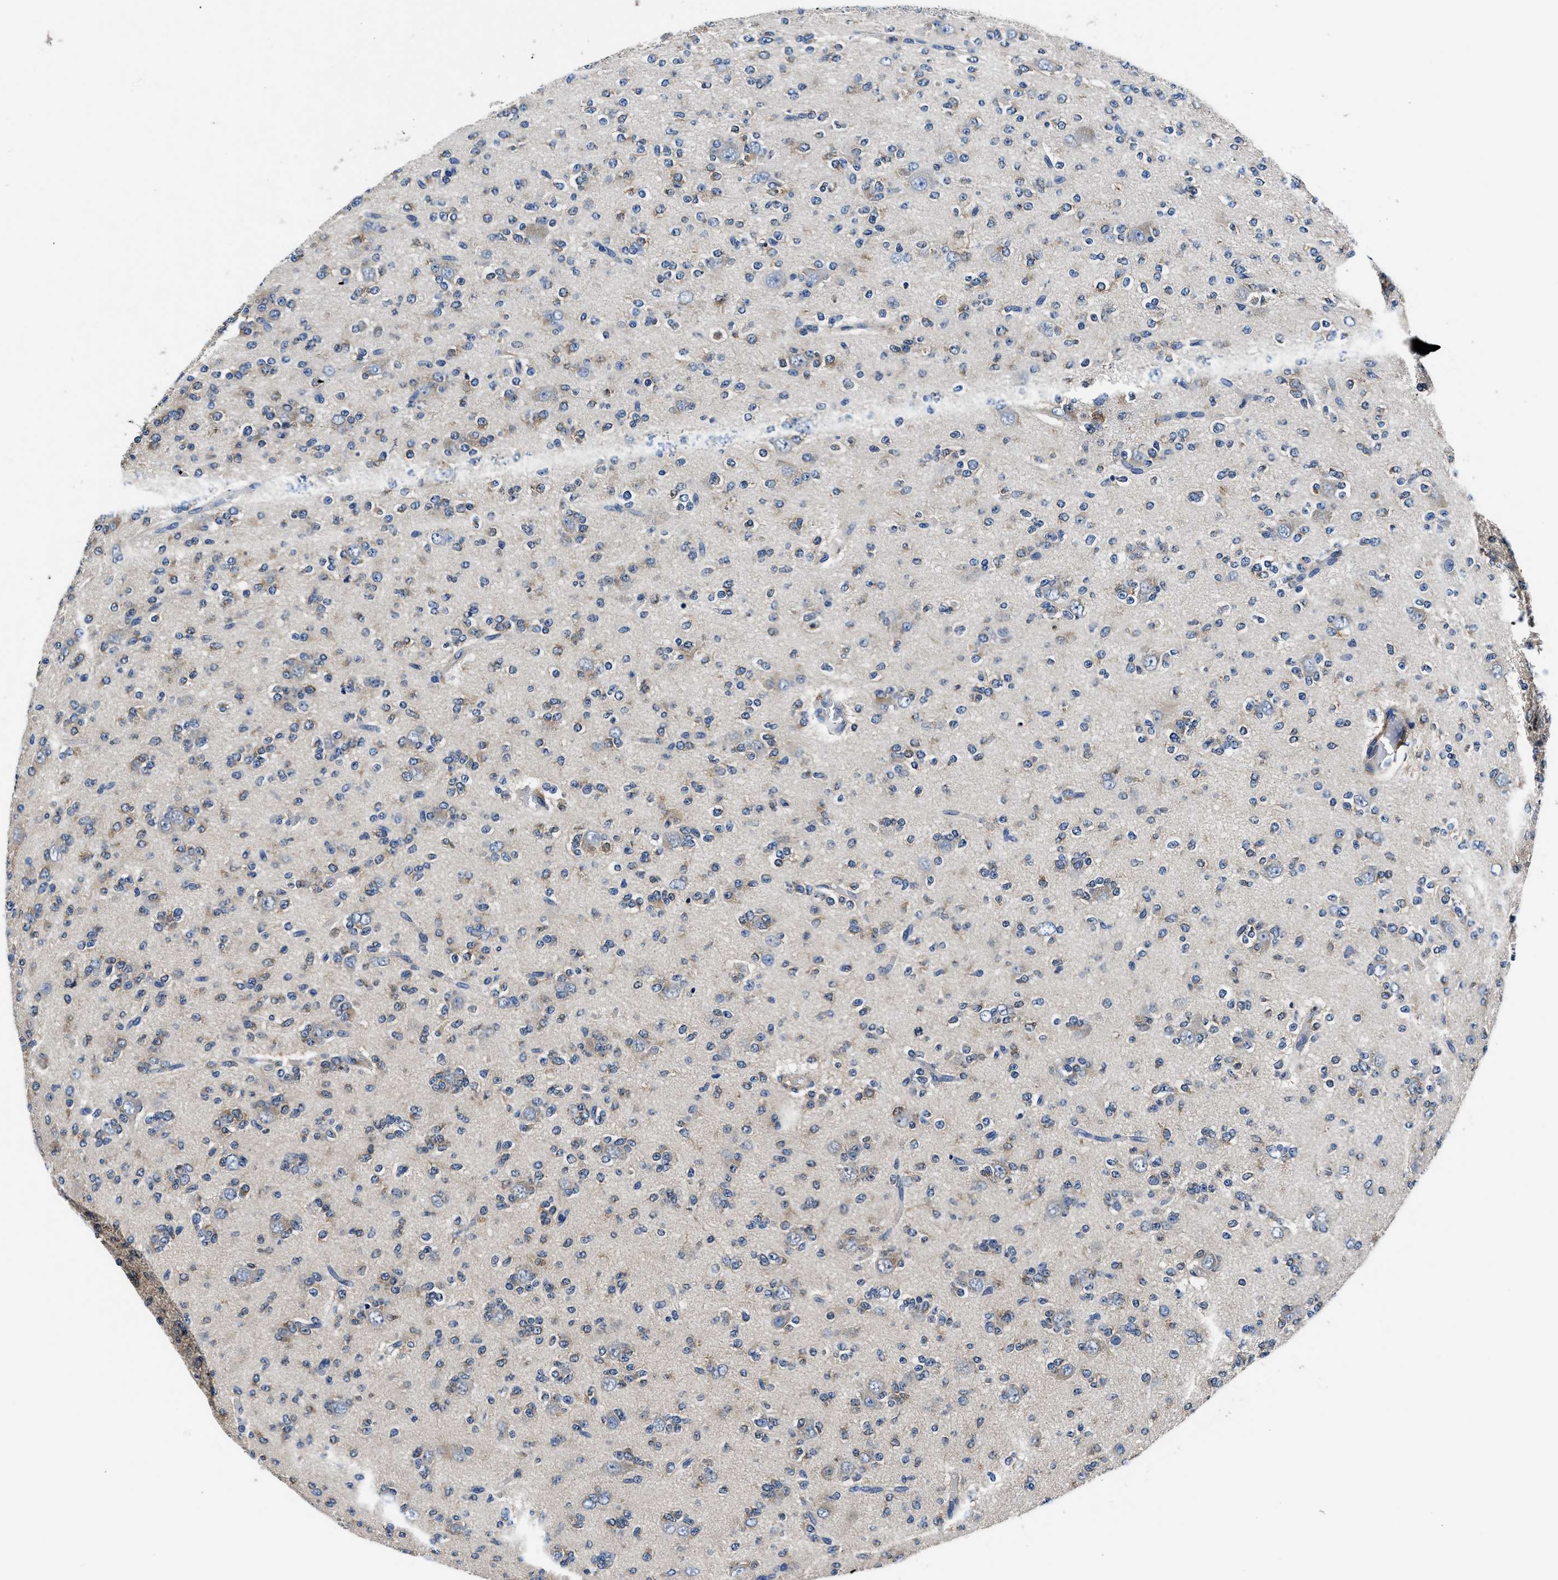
{"staining": {"intensity": "negative", "quantity": "none", "location": "none"}, "tissue": "glioma", "cell_type": "Tumor cells", "image_type": "cancer", "snomed": [{"axis": "morphology", "description": "Glioma, malignant, Low grade"}, {"axis": "topography", "description": "Brain"}], "caption": "DAB (3,3'-diaminobenzidine) immunohistochemical staining of human malignant glioma (low-grade) exhibits no significant staining in tumor cells.", "gene": "NEU1", "patient": {"sex": "male", "age": 38}}